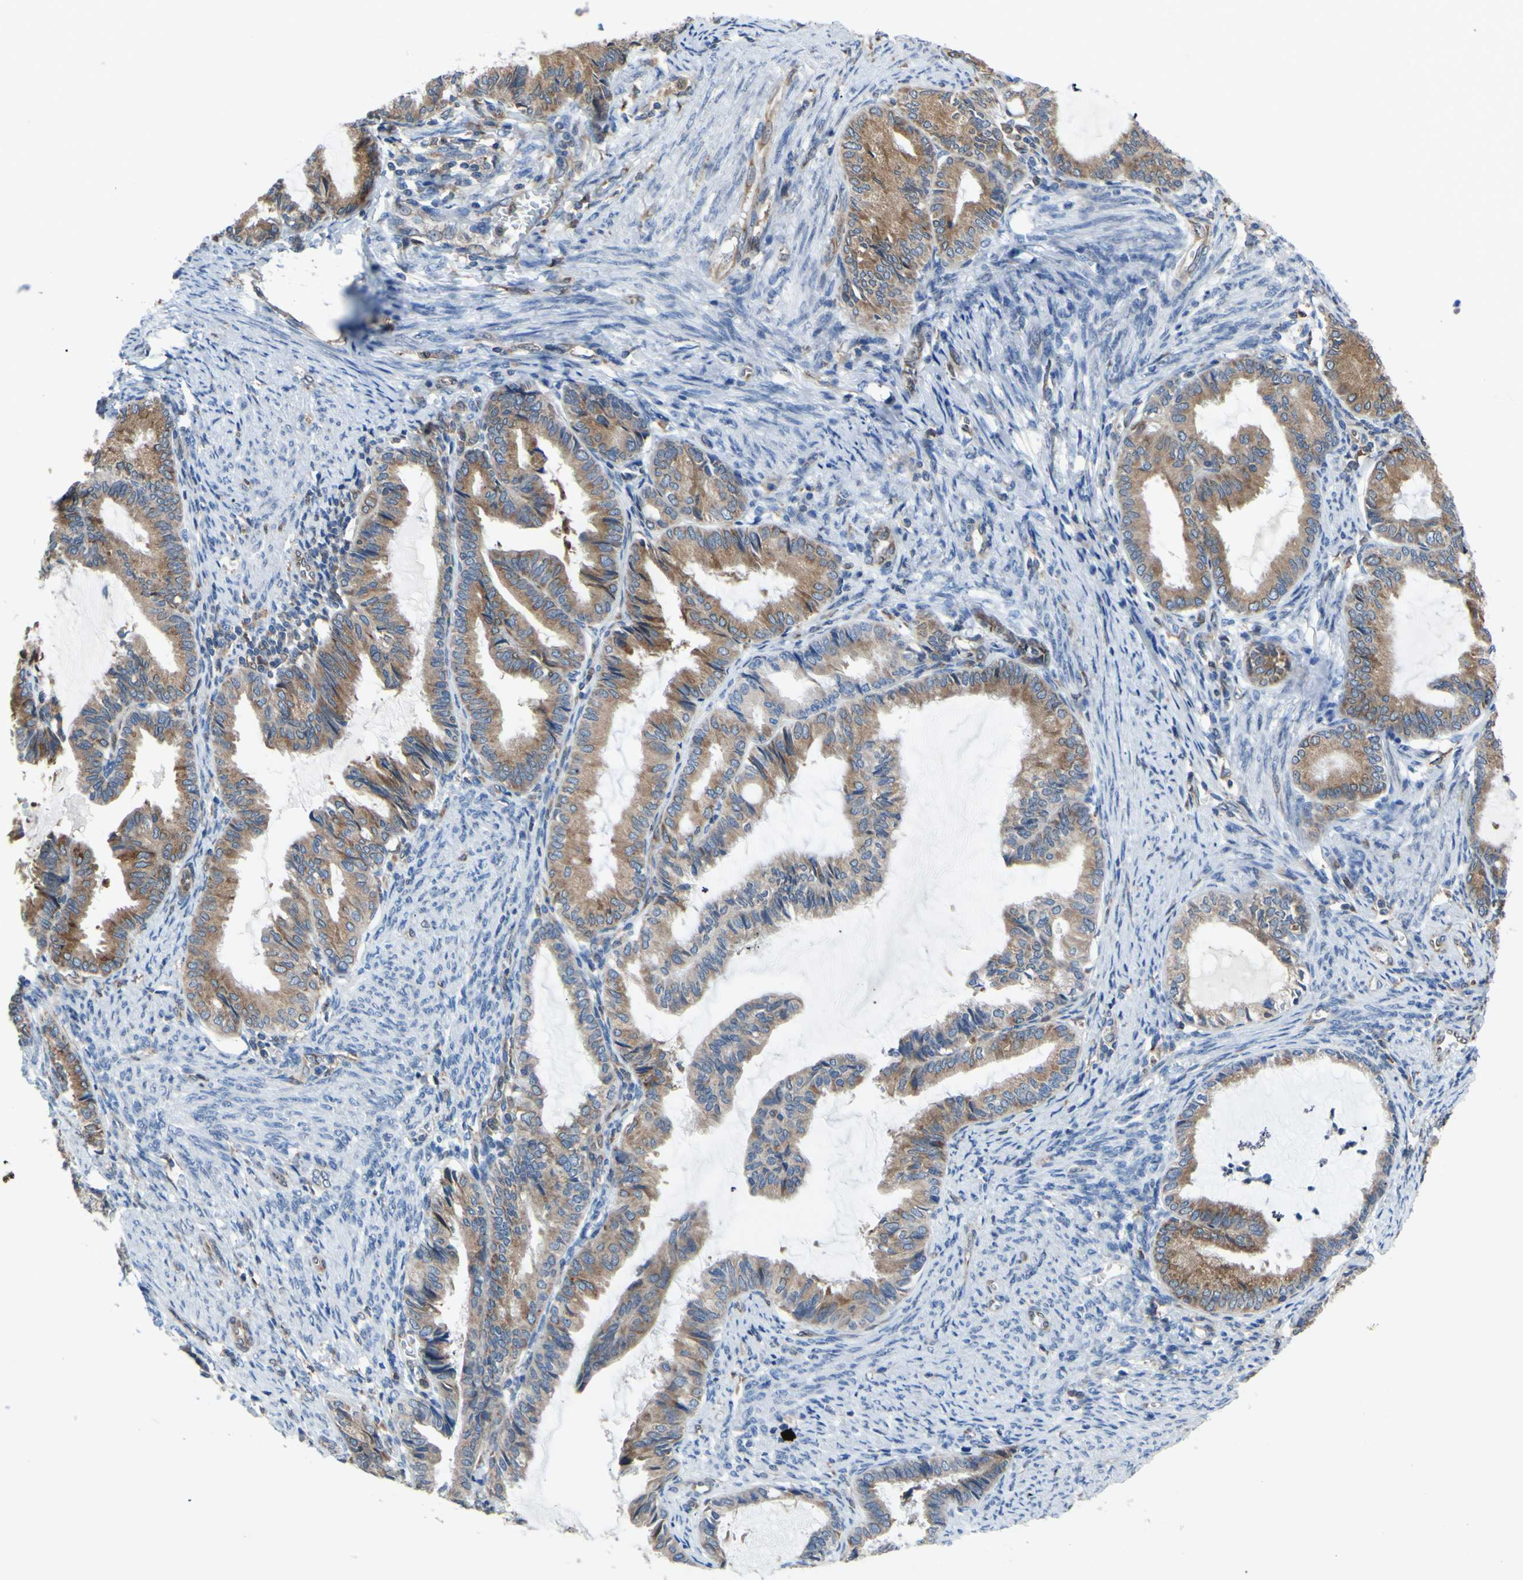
{"staining": {"intensity": "moderate", "quantity": ">75%", "location": "cytoplasmic/membranous"}, "tissue": "endometrial cancer", "cell_type": "Tumor cells", "image_type": "cancer", "snomed": [{"axis": "morphology", "description": "Adenocarcinoma, NOS"}, {"axis": "topography", "description": "Endometrium"}], "caption": "Immunohistochemical staining of human endometrial cancer displays medium levels of moderate cytoplasmic/membranous positivity in approximately >75% of tumor cells.", "gene": "MGST2", "patient": {"sex": "female", "age": 86}}